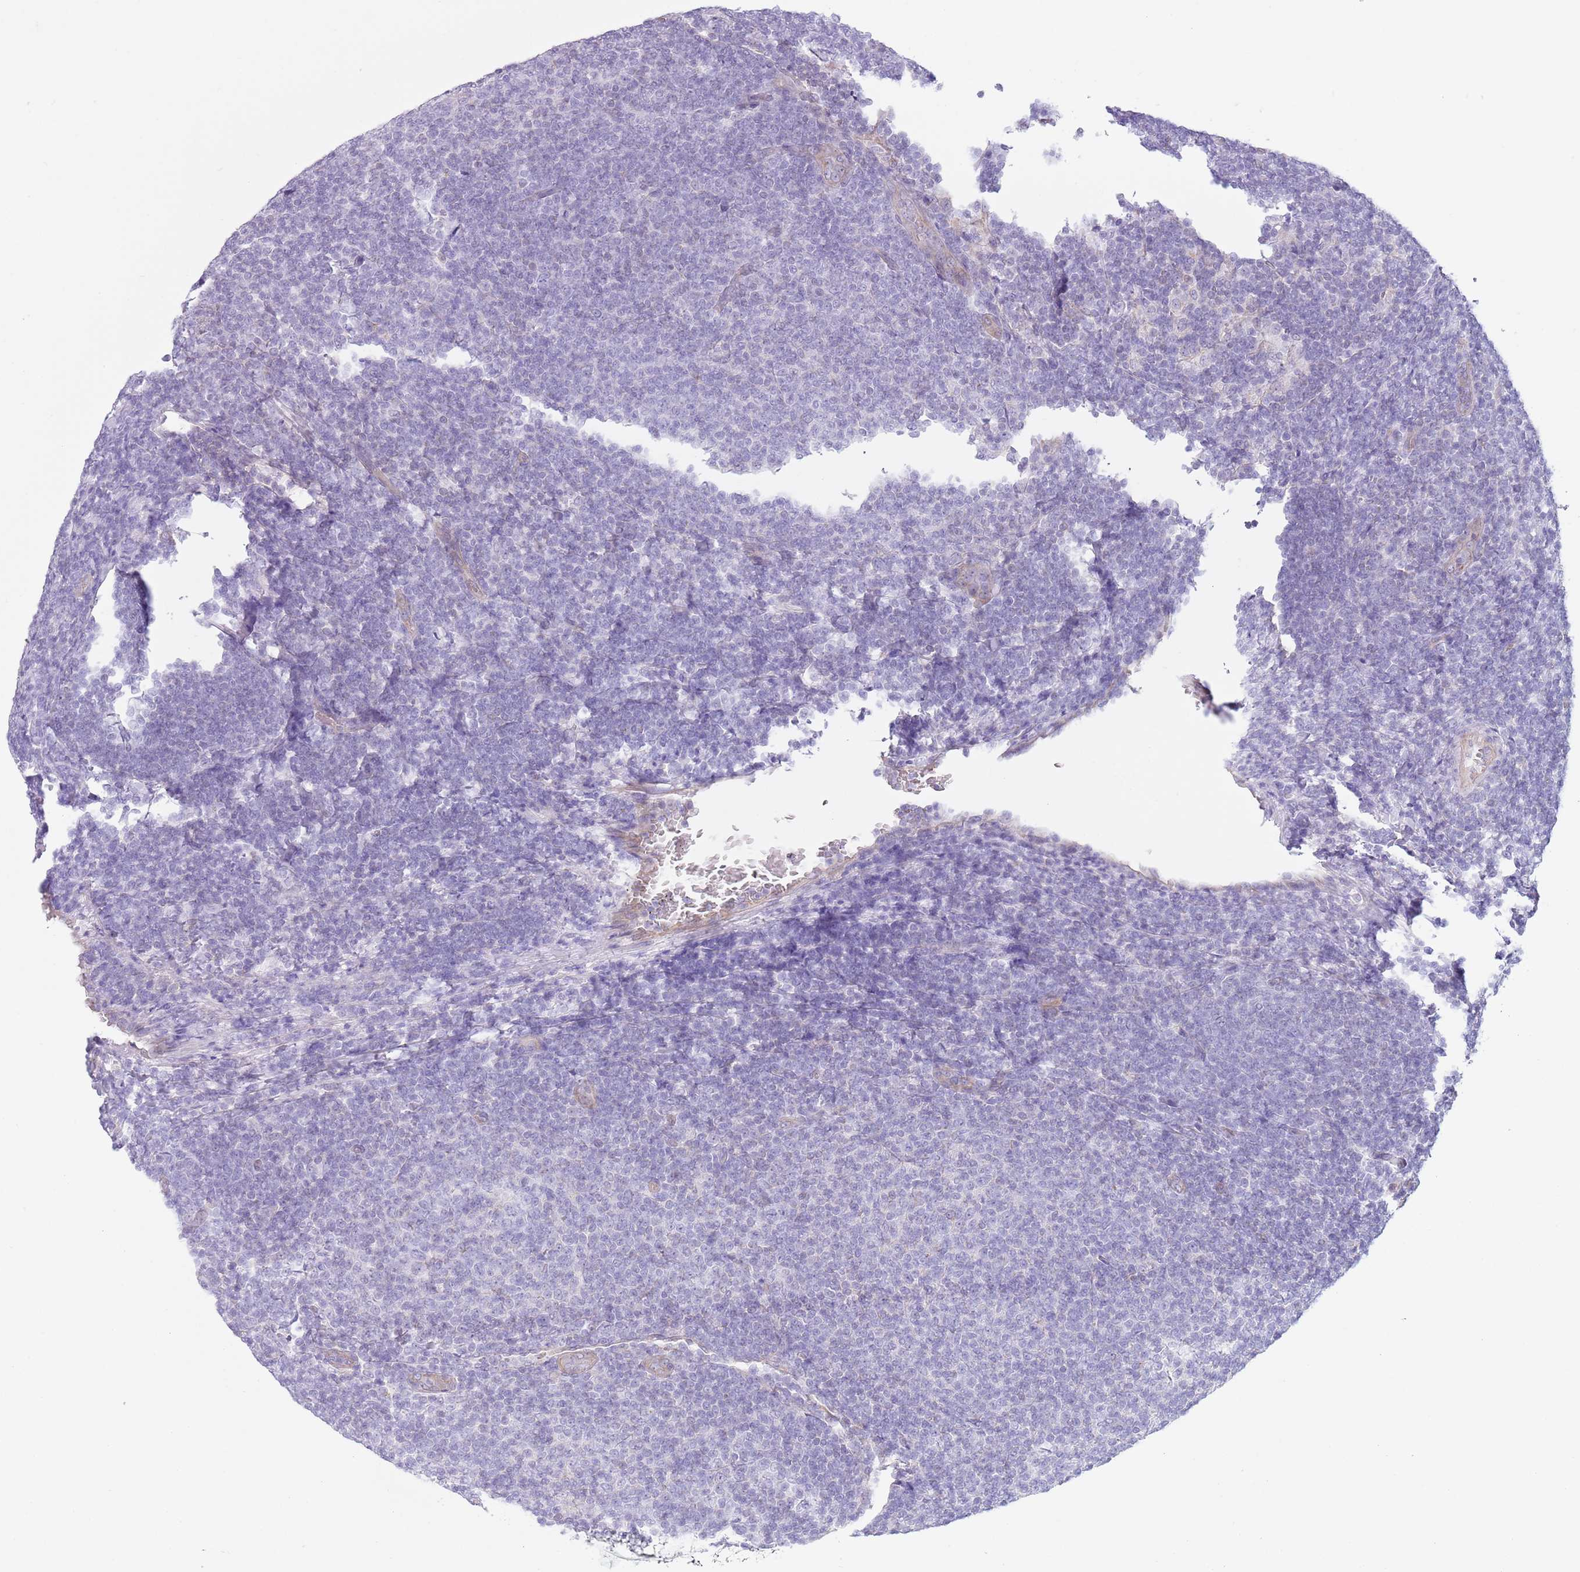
{"staining": {"intensity": "negative", "quantity": "none", "location": "none"}, "tissue": "lymphoma", "cell_type": "Tumor cells", "image_type": "cancer", "snomed": [{"axis": "morphology", "description": "Malignant lymphoma, non-Hodgkin's type, Low grade"}, {"axis": "topography", "description": "Lymph node"}], "caption": "The immunohistochemistry (IHC) photomicrograph has no significant expression in tumor cells of lymphoma tissue.", "gene": "RBP3", "patient": {"sex": "male", "age": 66}}